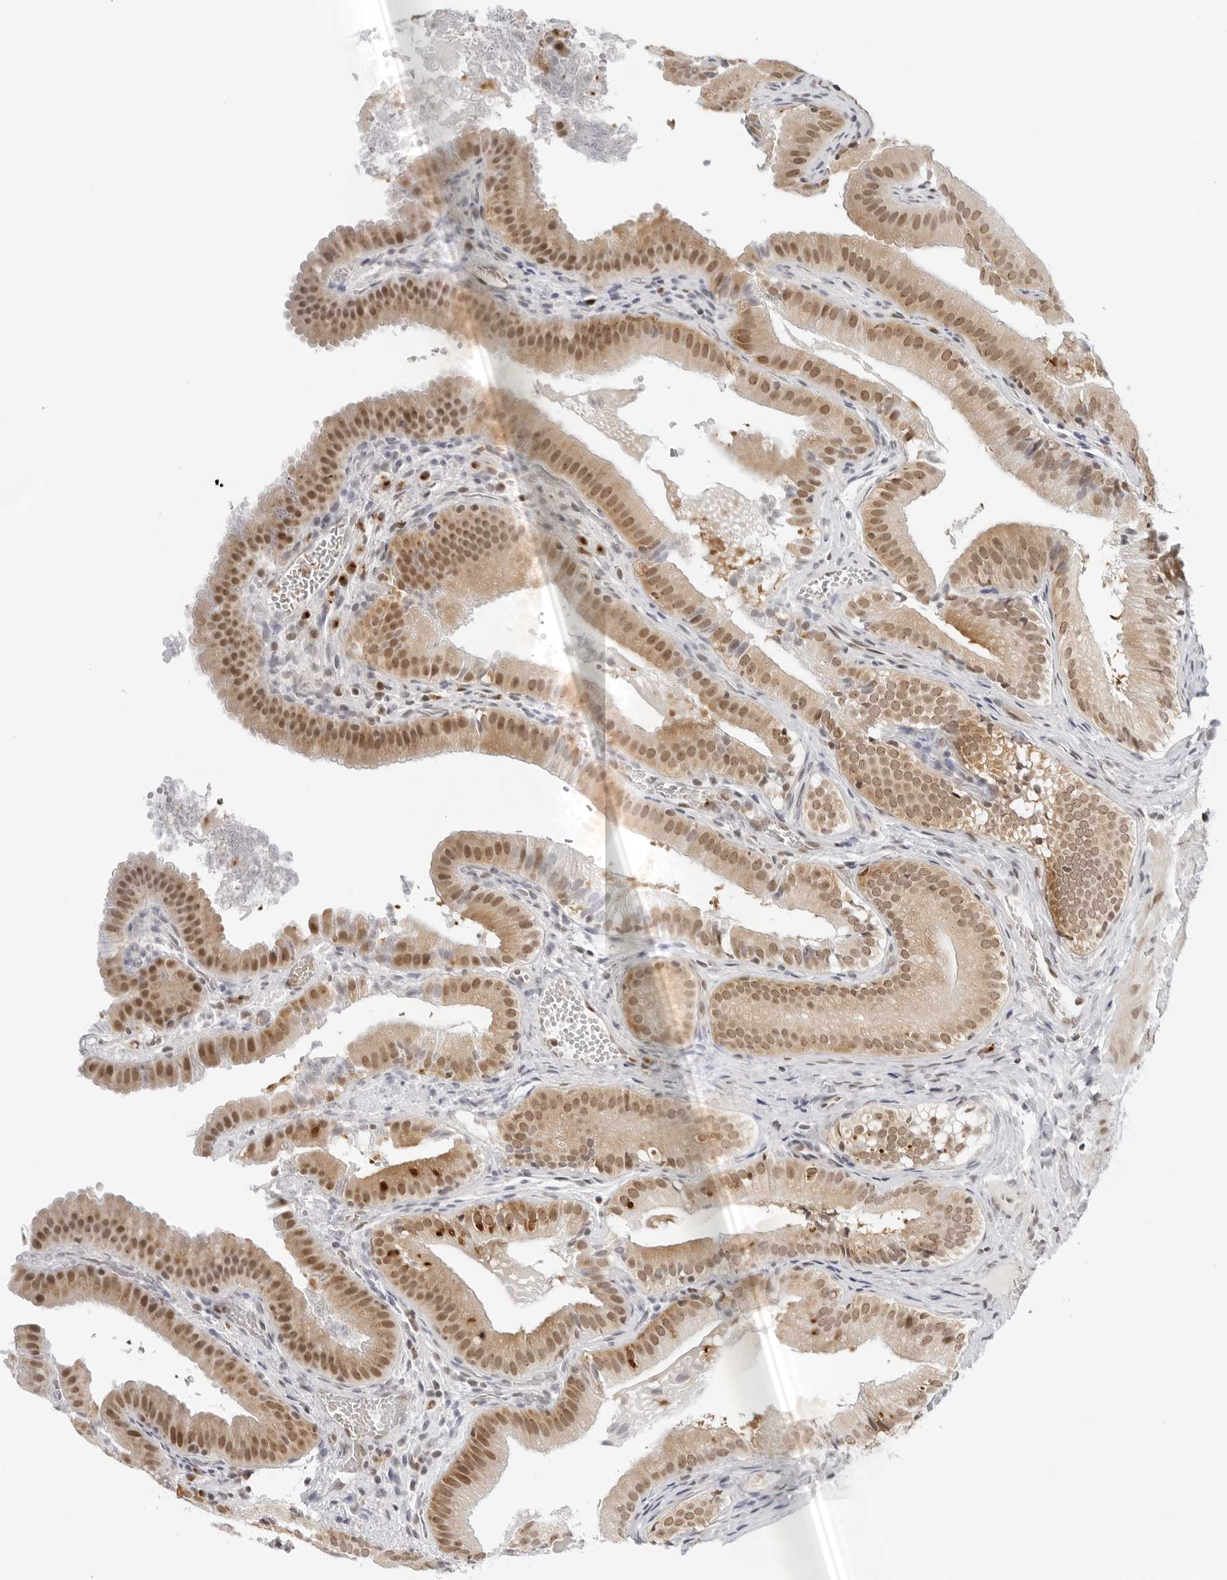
{"staining": {"intensity": "moderate", "quantity": ">75%", "location": "nuclear"}, "tissue": "gallbladder", "cell_type": "Glandular cells", "image_type": "normal", "snomed": [{"axis": "morphology", "description": "Normal tissue, NOS"}, {"axis": "topography", "description": "Gallbladder"}], "caption": "Brown immunohistochemical staining in benign gallbladder exhibits moderate nuclear expression in about >75% of glandular cells. (Stains: DAB in brown, nuclei in blue, Microscopy: brightfield microscopy at high magnification).", "gene": "TOX4", "patient": {"sex": "female", "age": 30}}